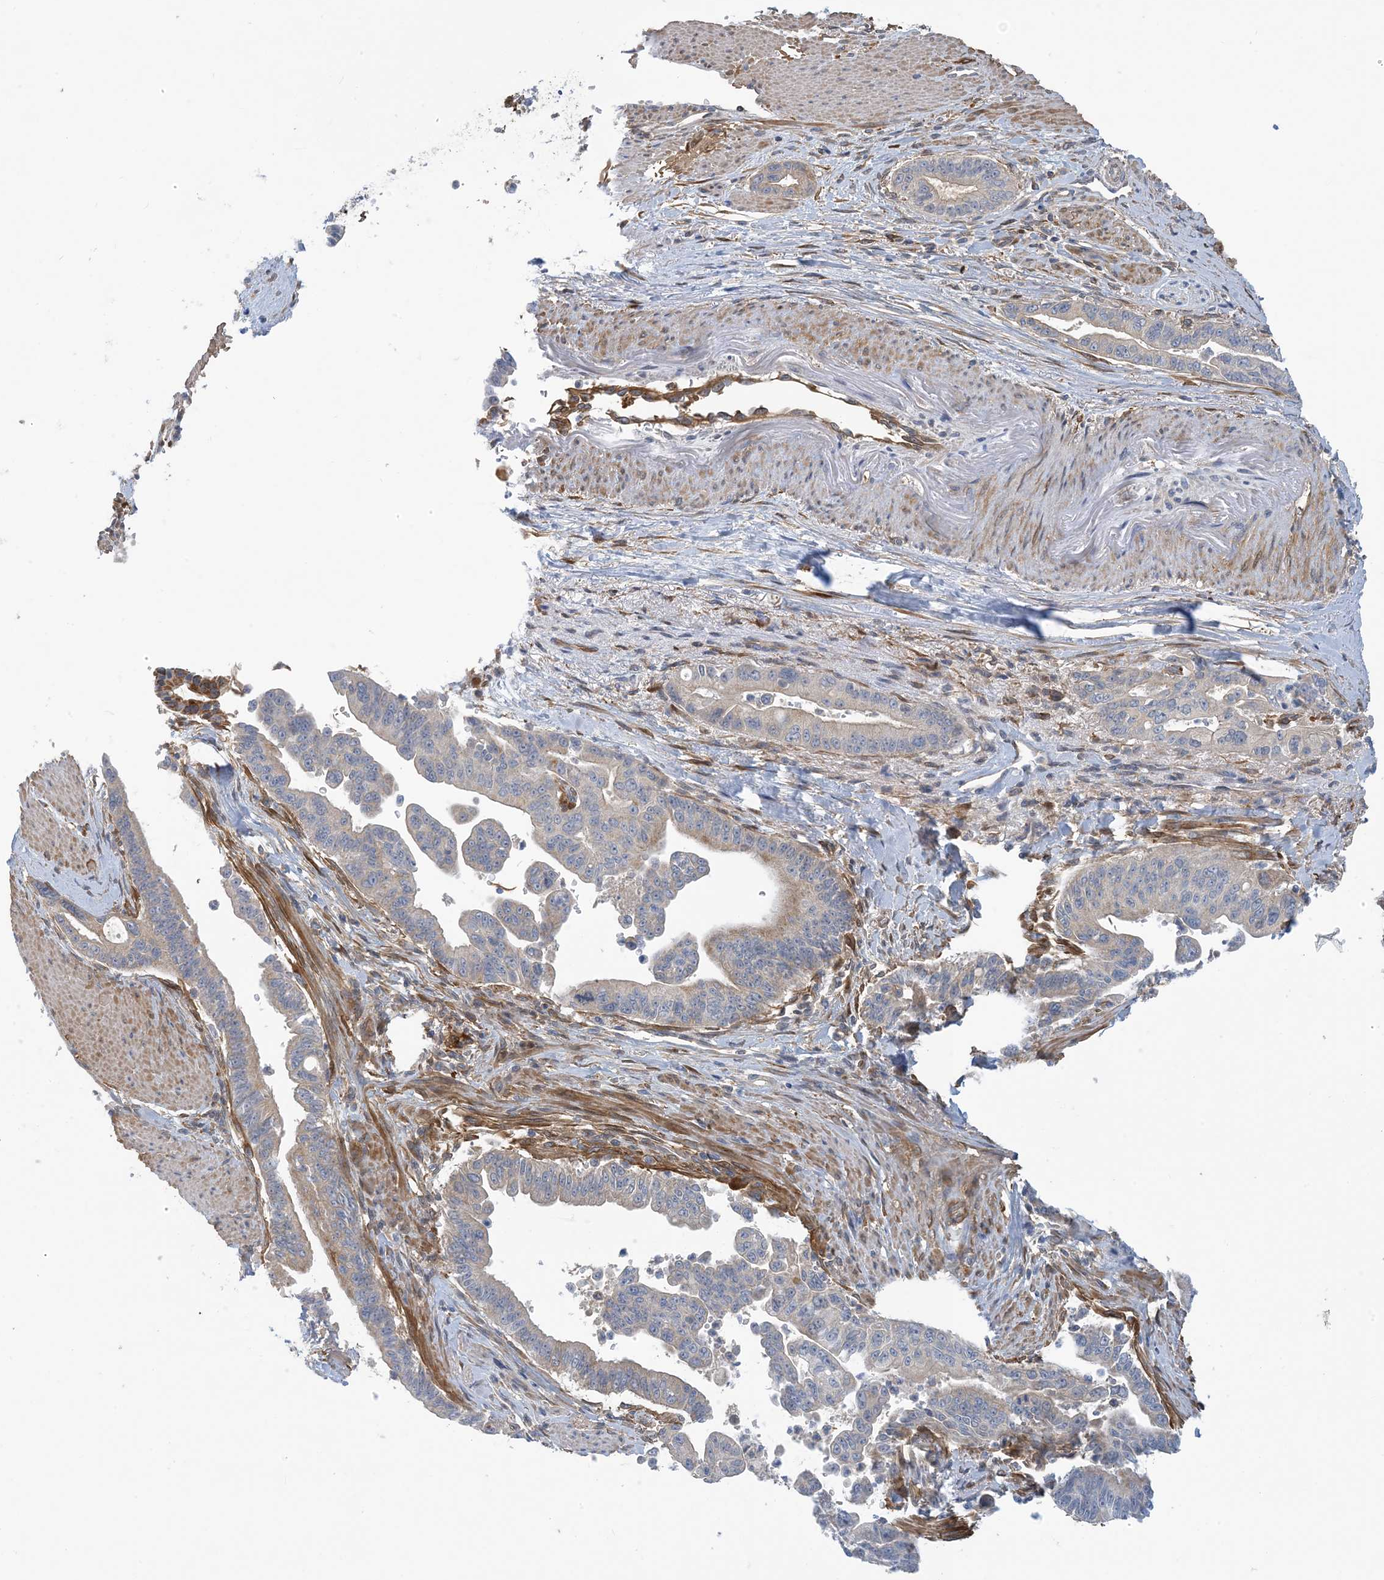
{"staining": {"intensity": "weak", "quantity": "25%-75%", "location": "cytoplasmic/membranous"}, "tissue": "pancreatic cancer", "cell_type": "Tumor cells", "image_type": "cancer", "snomed": [{"axis": "morphology", "description": "Adenocarcinoma, NOS"}, {"axis": "topography", "description": "Pancreas"}], "caption": "High-power microscopy captured an immunohistochemistry micrograph of pancreatic cancer (adenocarcinoma), revealing weak cytoplasmic/membranous positivity in approximately 25%-75% of tumor cells. Using DAB (brown) and hematoxylin (blue) stains, captured at high magnification using brightfield microscopy.", "gene": "EIF2A", "patient": {"sex": "male", "age": 70}}